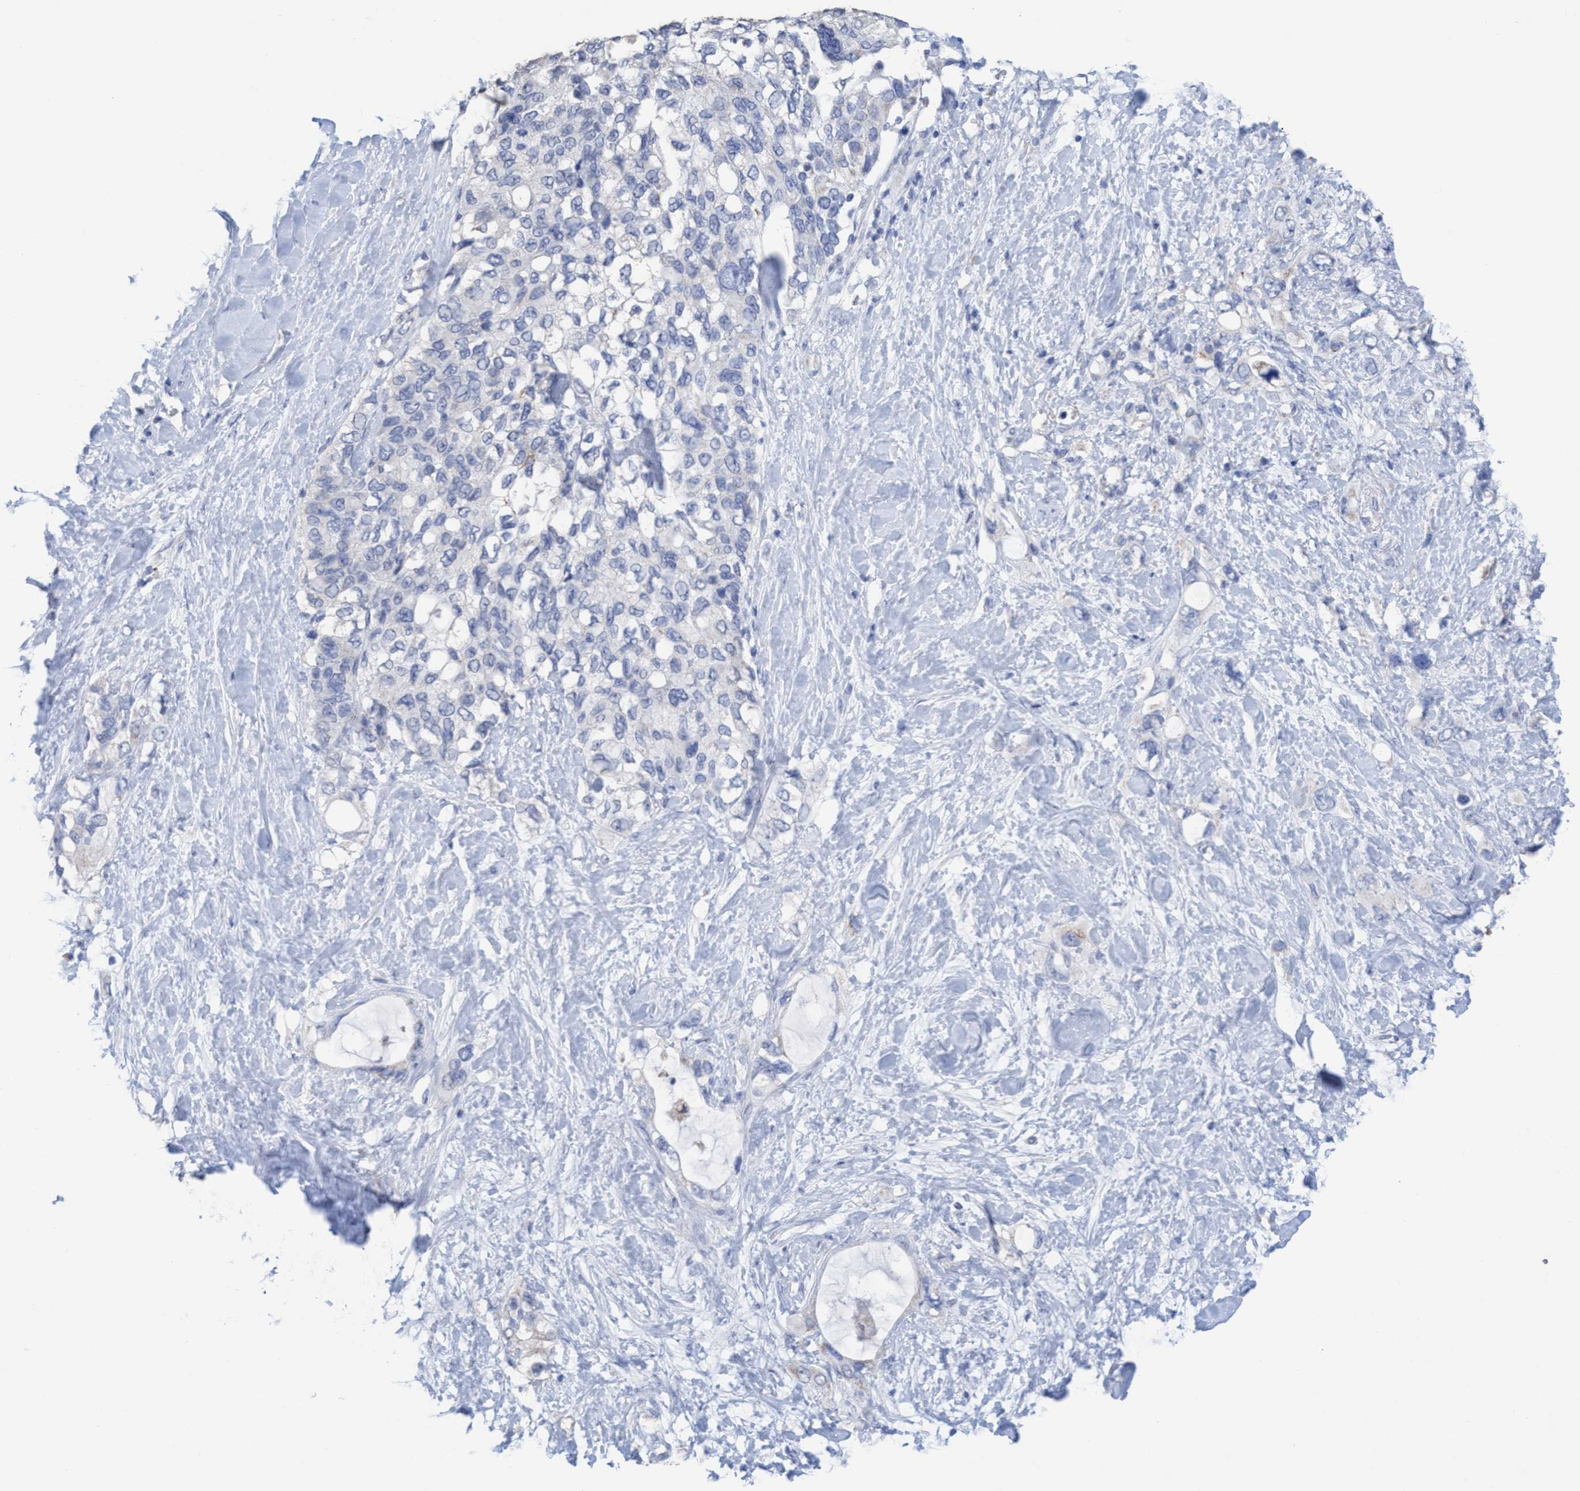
{"staining": {"intensity": "negative", "quantity": "none", "location": "none"}, "tissue": "pancreatic cancer", "cell_type": "Tumor cells", "image_type": "cancer", "snomed": [{"axis": "morphology", "description": "Adenocarcinoma, NOS"}, {"axis": "topography", "description": "Pancreas"}], "caption": "Pancreatic cancer (adenocarcinoma) was stained to show a protein in brown. There is no significant expression in tumor cells. (DAB (3,3'-diaminobenzidine) IHC visualized using brightfield microscopy, high magnification).", "gene": "RSAD1", "patient": {"sex": "female", "age": 56}}